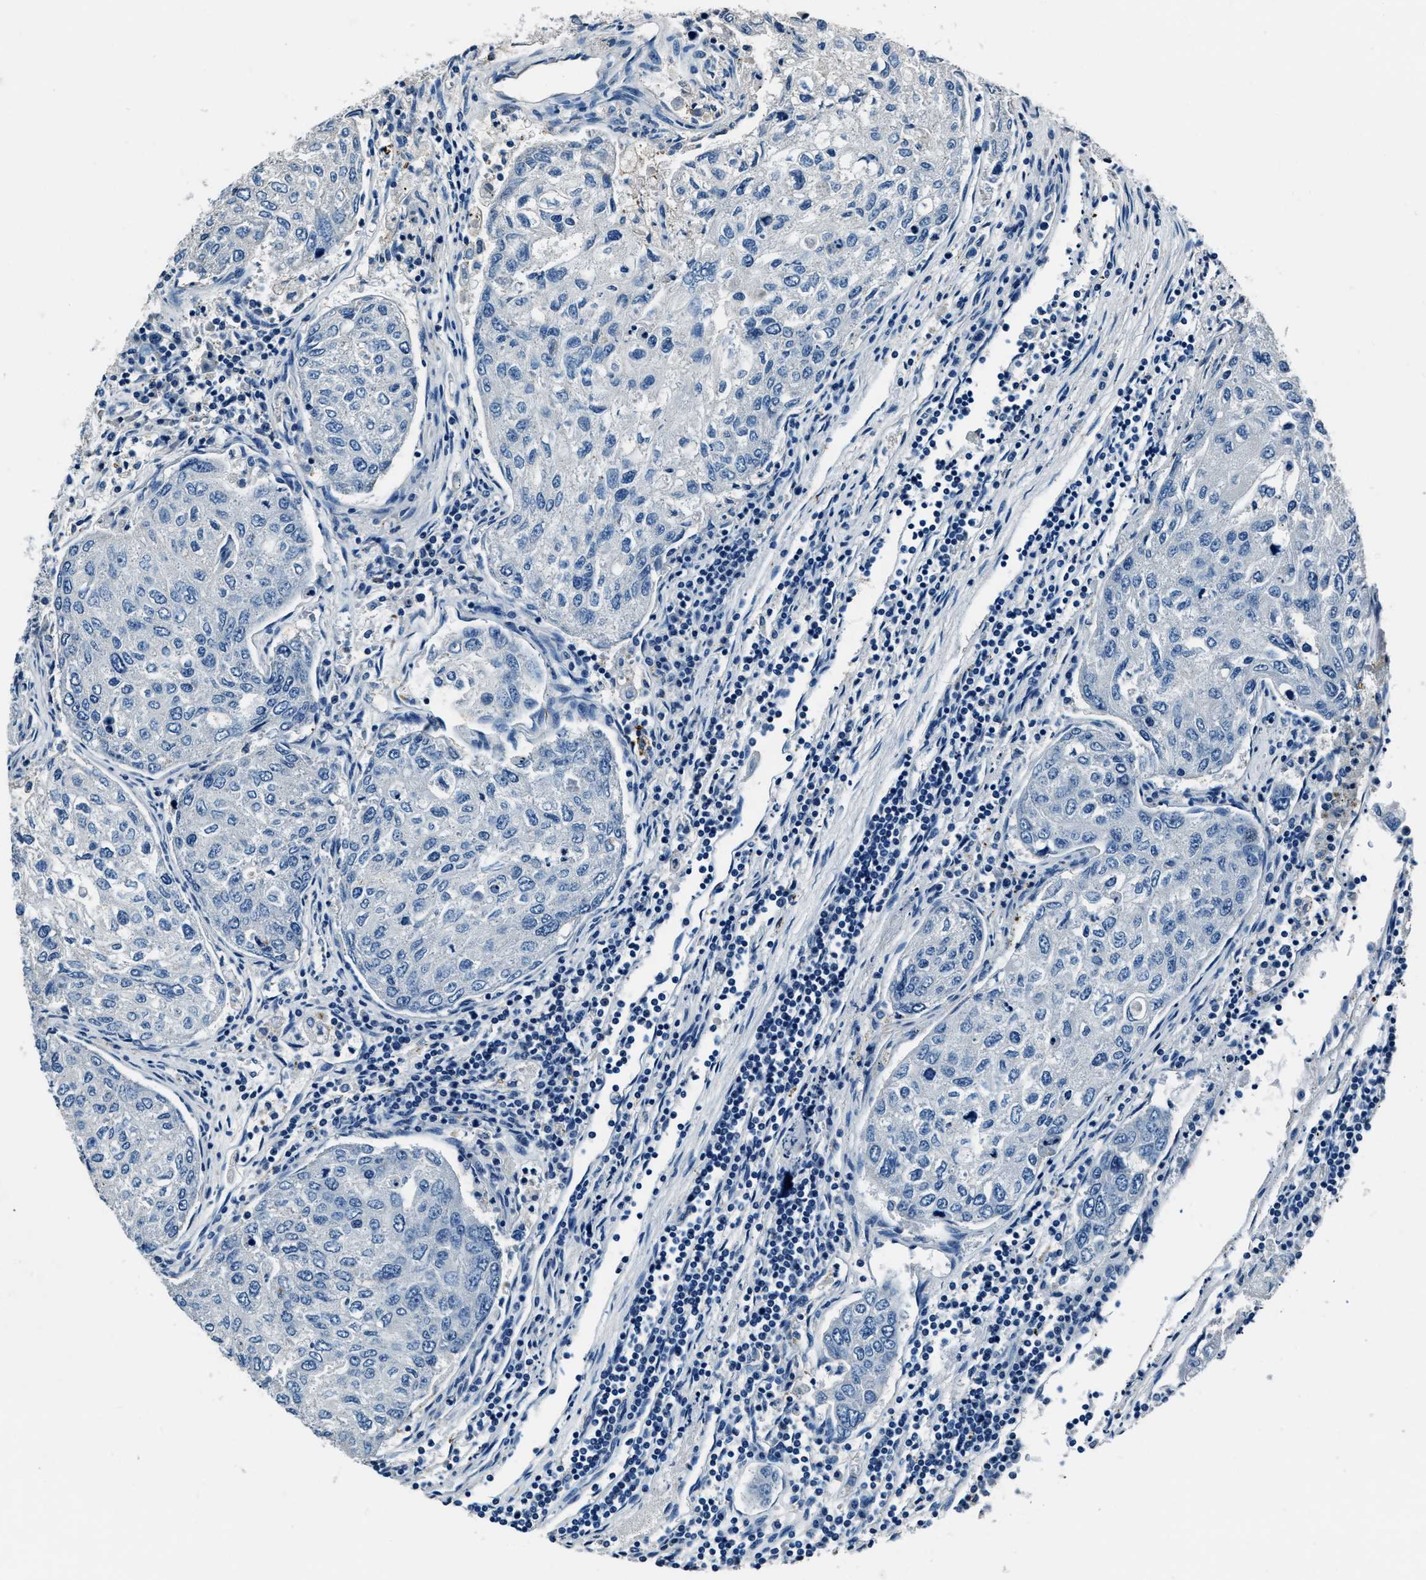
{"staining": {"intensity": "negative", "quantity": "none", "location": "none"}, "tissue": "urothelial cancer", "cell_type": "Tumor cells", "image_type": "cancer", "snomed": [{"axis": "morphology", "description": "Urothelial carcinoma, High grade"}, {"axis": "topography", "description": "Lymph node"}, {"axis": "topography", "description": "Urinary bladder"}], "caption": "This histopathology image is of urothelial cancer stained with IHC to label a protein in brown with the nuclei are counter-stained blue. There is no staining in tumor cells.", "gene": "PTPDC1", "patient": {"sex": "male", "age": 51}}